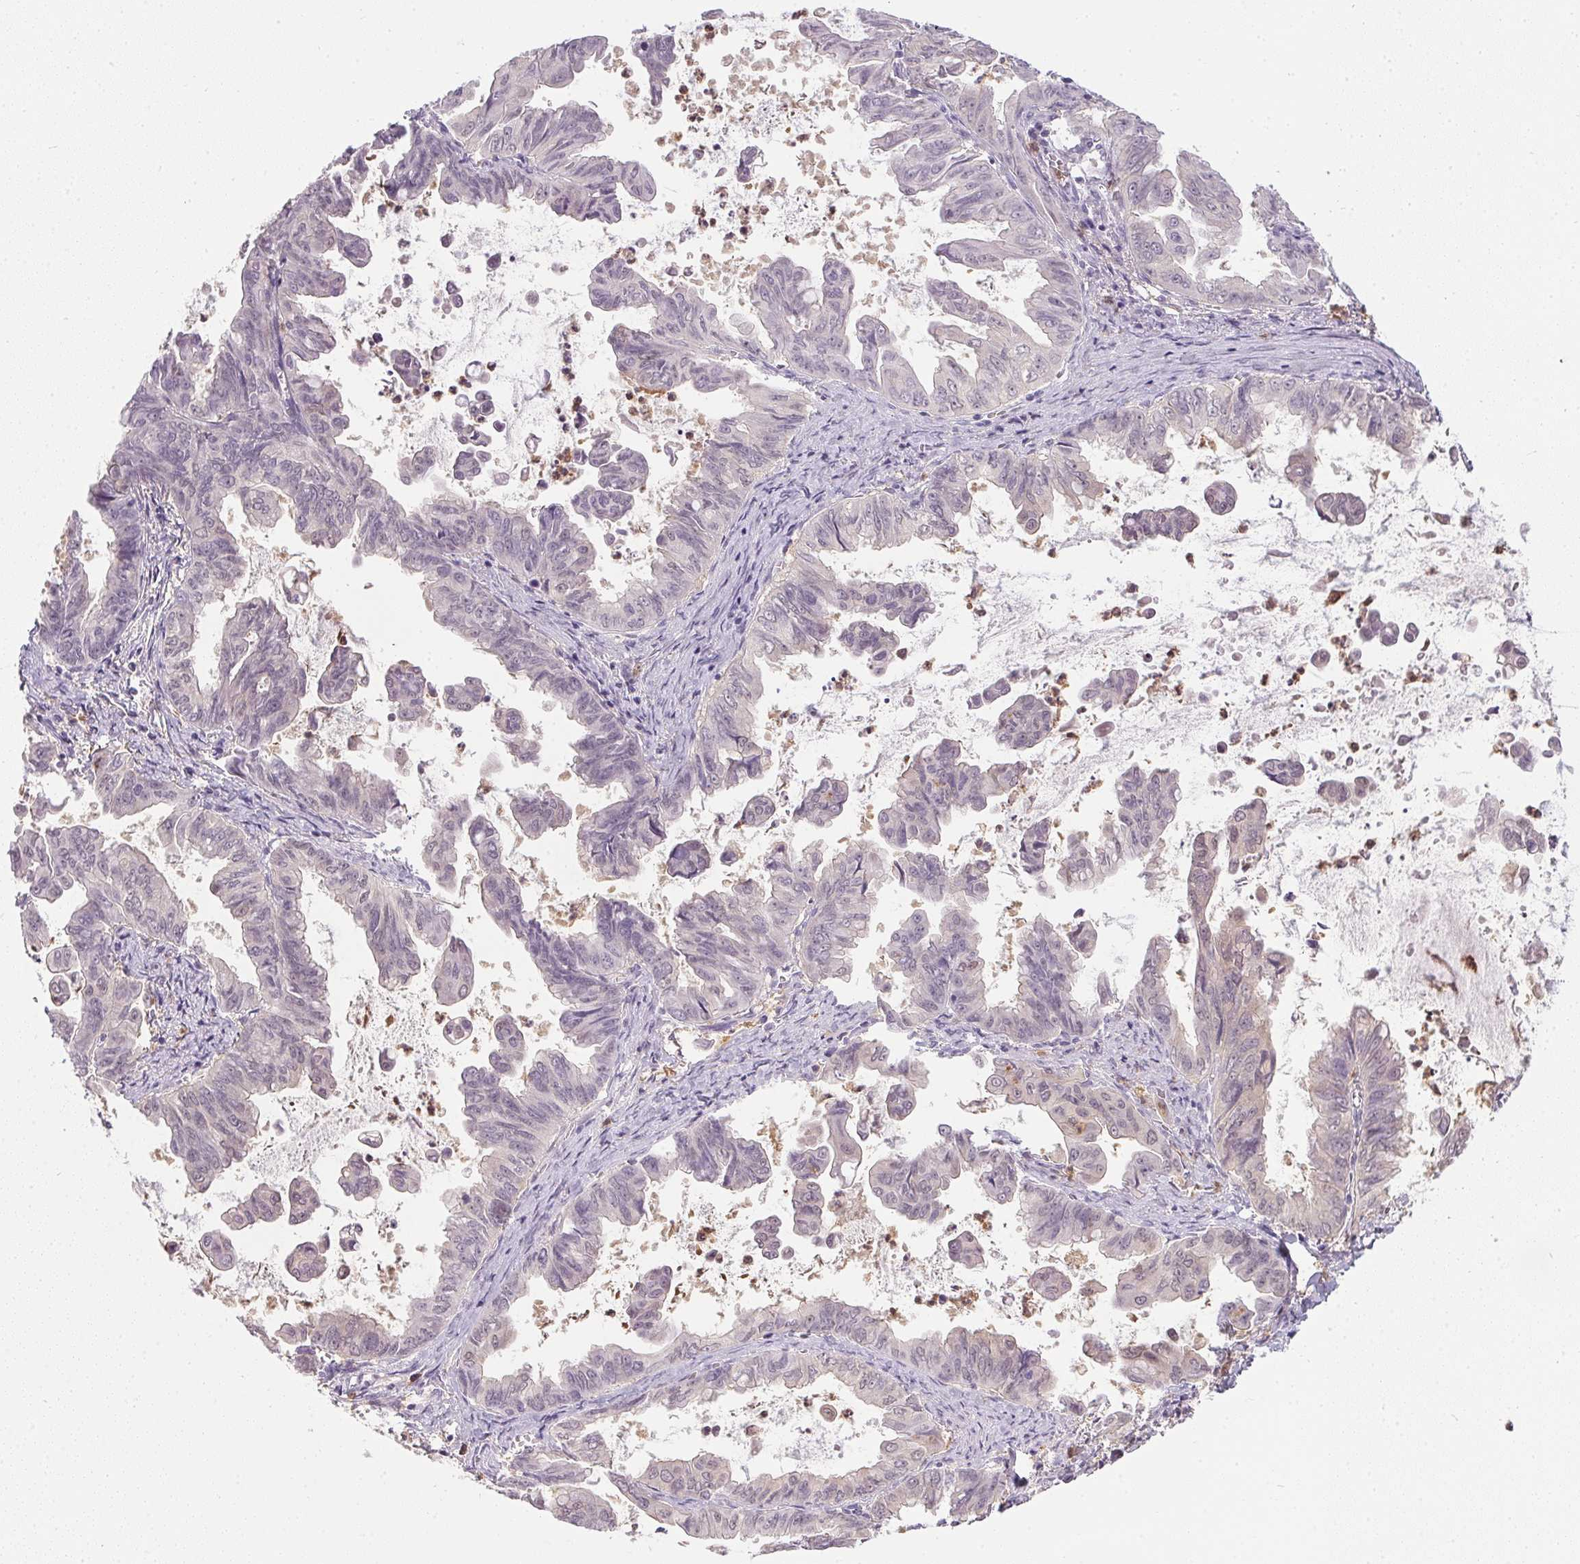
{"staining": {"intensity": "negative", "quantity": "none", "location": "none"}, "tissue": "stomach cancer", "cell_type": "Tumor cells", "image_type": "cancer", "snomed": [{"axis": "morphology", "description": "Adenocarcinoma, NOS"}, {"axis": "topography", "description": "Stomach, upper"}], "caption": "There is no significant expression in tumor cells of stomach adenocarcinoma.", "gene": "DNAJC5G", "patient": {"sex": "male", "age": 80}}